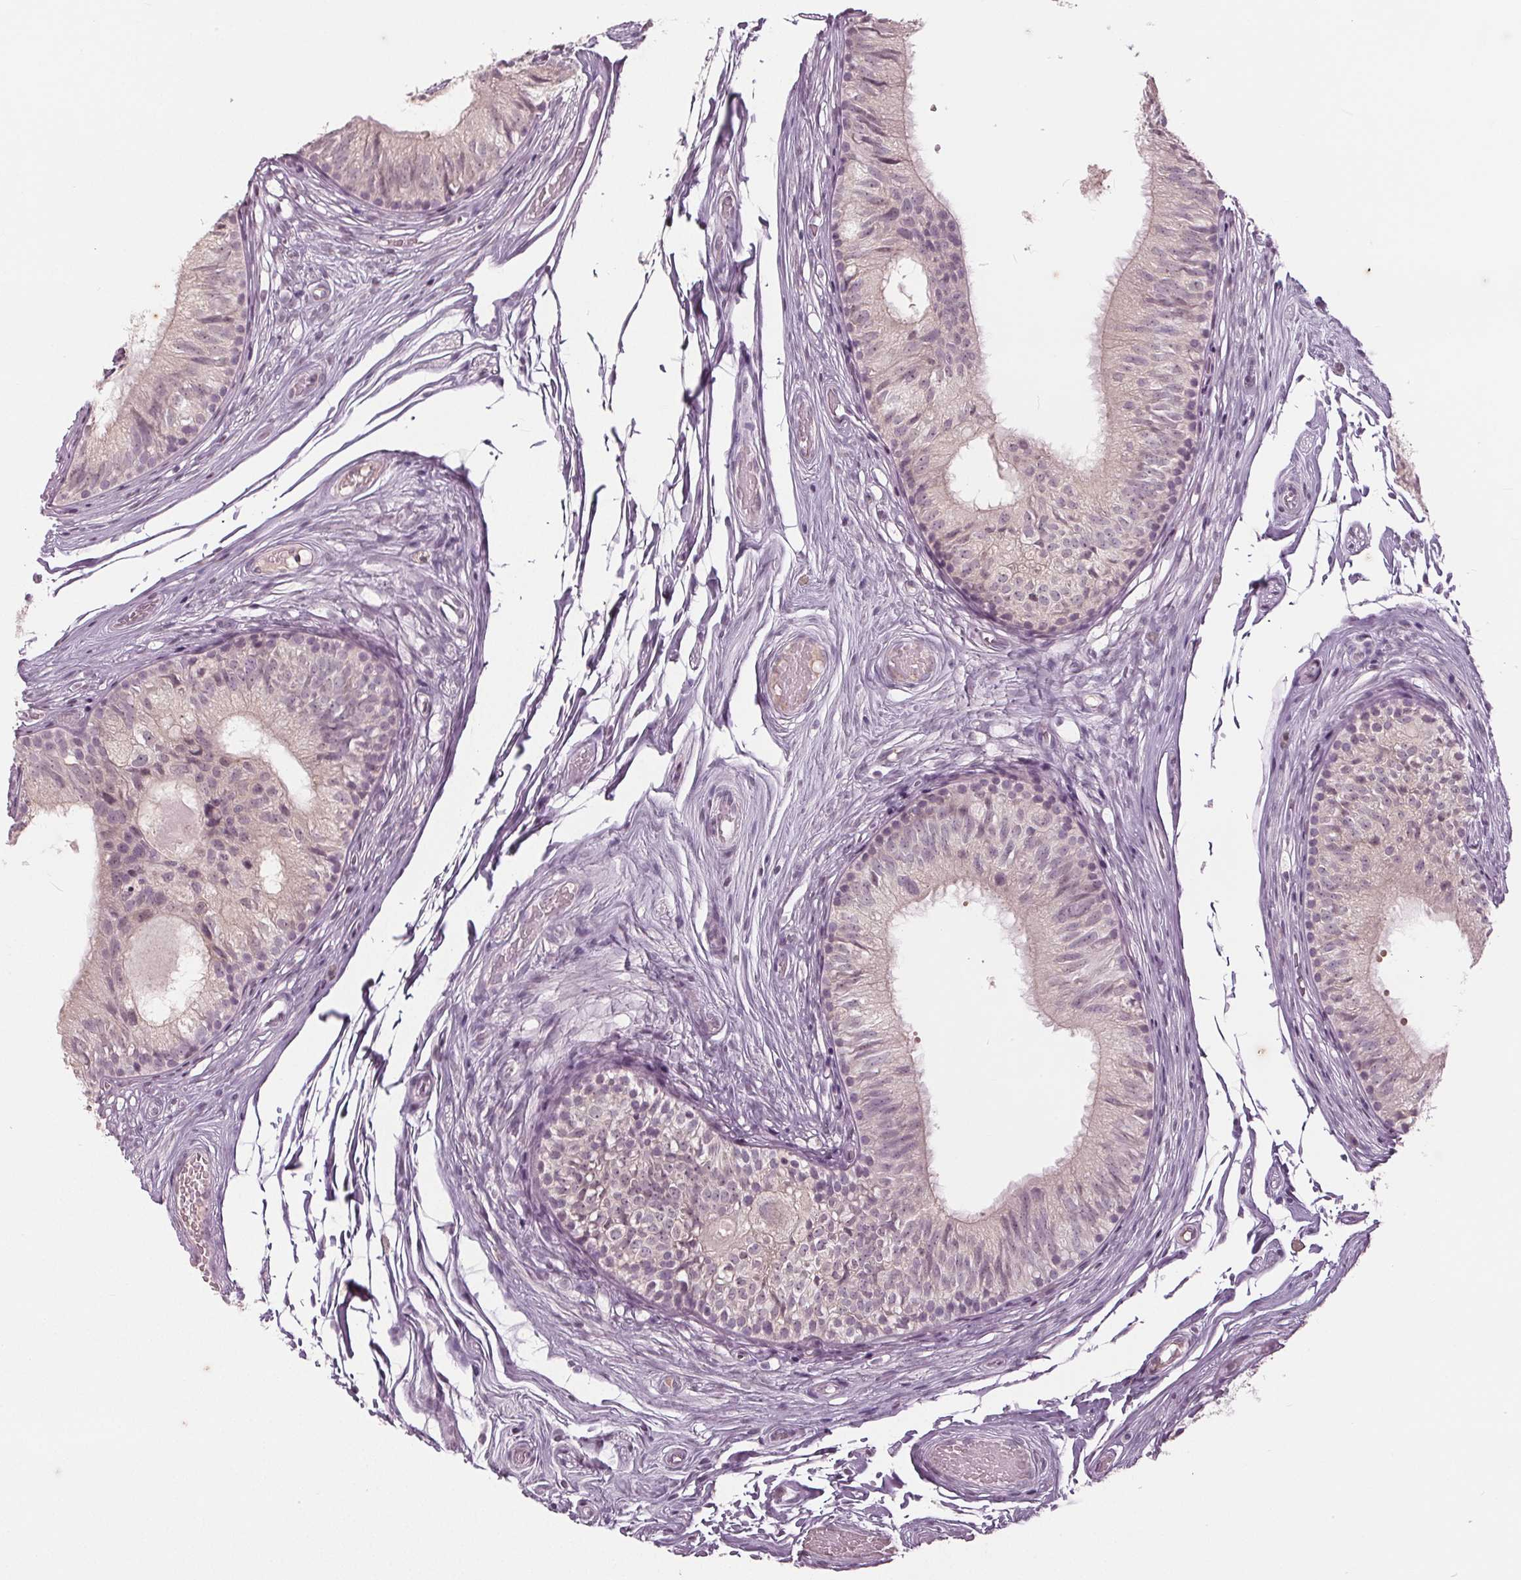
{"staining": {"intensity": "negative", "quantity": "none", "location": "none"}, "tissue": "epididymis", "cell_type": "Glandular cells", "image_type": "normal", "snomed": [{"axis": "morphology", "description": "Normal tissue, NOS"}, {"axis": "topography", "description": "Epididymis"}], "caption": "Protein analysis of benign epididymis shows no significant staining in glandular cells.", "gene": "CXCL16", "patient": {"sex": "male", "age": 29}}